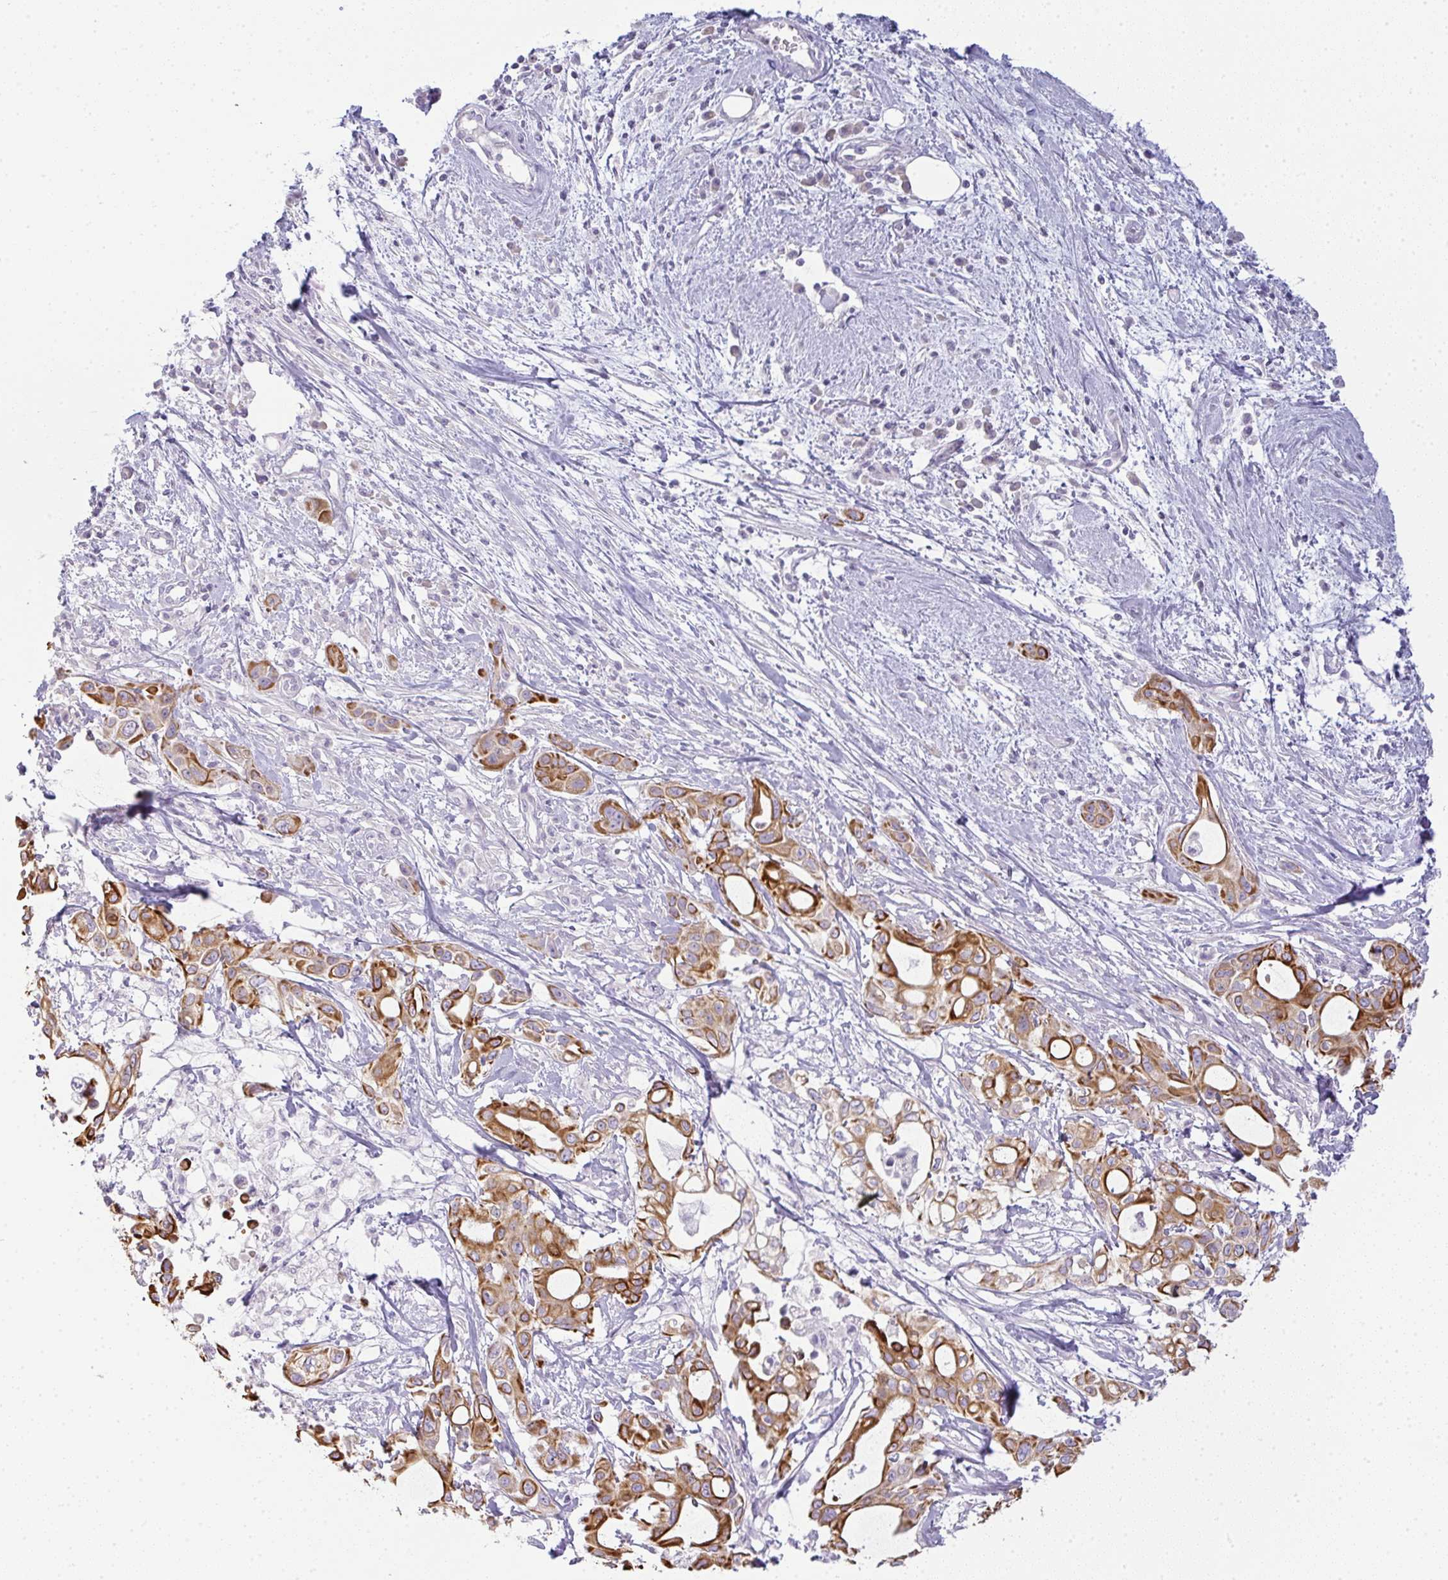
{"staining": {"intensity": "strong", "quantity": ">75%", "location": "cytoplasmic/membranous"}, "tissue": "pancreatic cancer", "cell_type": "Tumor cells", "image_type": "cancer", "snomed": [{"axis": "morphology", "description": "Adenocarcinoma, NOS"}, {"axis": "topography", "description": "Pancreas"}], "caption": "Protein analysis of pancreatic adenocarcinoma tissue demonstrates strong cytoplasmic/membranous expression in approximately >75% of tumor cells. The protein is shown in brown color, while the nuclei are stained blue.", "gene": "SIRPB2", "patient": {"sex": "female", "age": 68}}